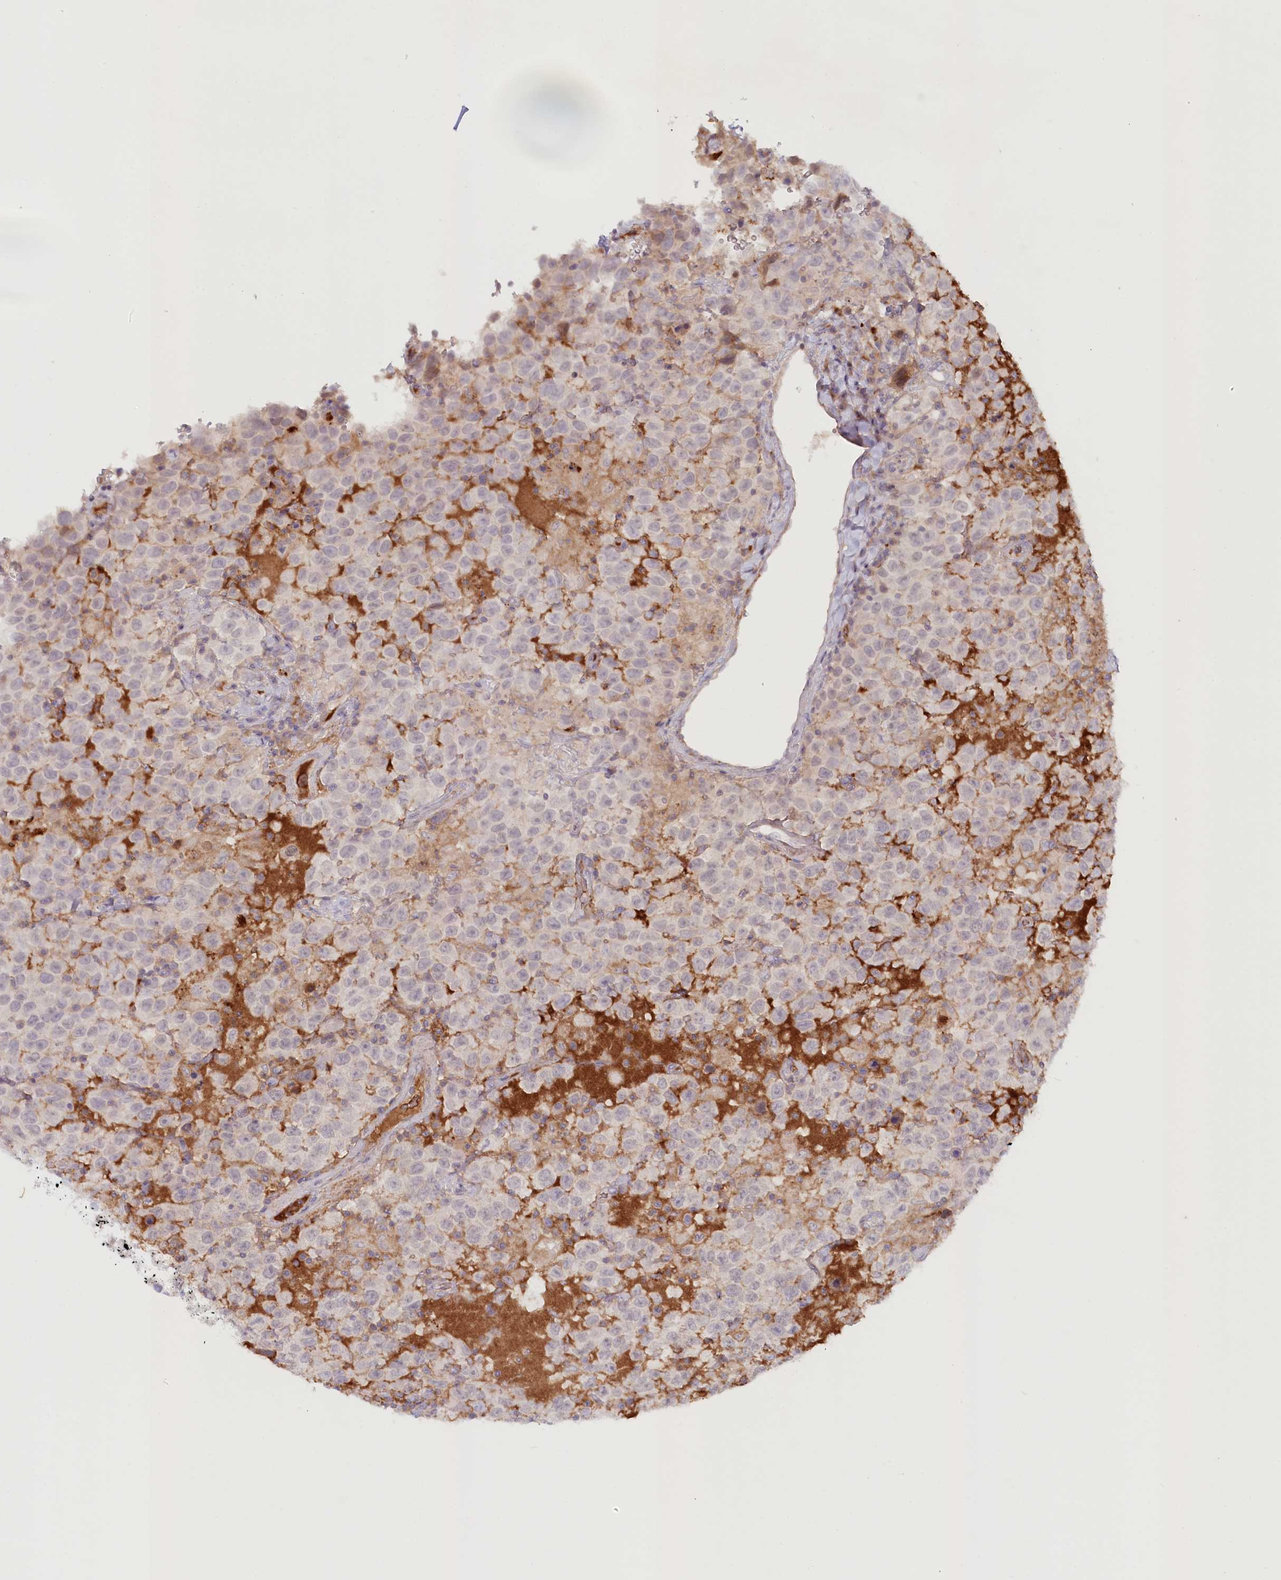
{"staining": {"intensity": "negative", "quantity": "none", "location": "none"}, "tissue": "testis cancer", "cell_type": "Tumor cells", "image_type": "cancer", "snomed": [{"axis": "morphology", "description": "Seminoma, NOS"}, {"axis": "topography", "description": "Testis"}], "caption": "An IHC histopathology image of testis cancer (seminoma) is shown. There is no staining in tumor cells of testis cancer (seminoma). (Immunohistochemistry (ihc), brightfield microscopy, high magnification).", "gene": "PSAPL1", "patient": {"sex": "male", "age": 41}}